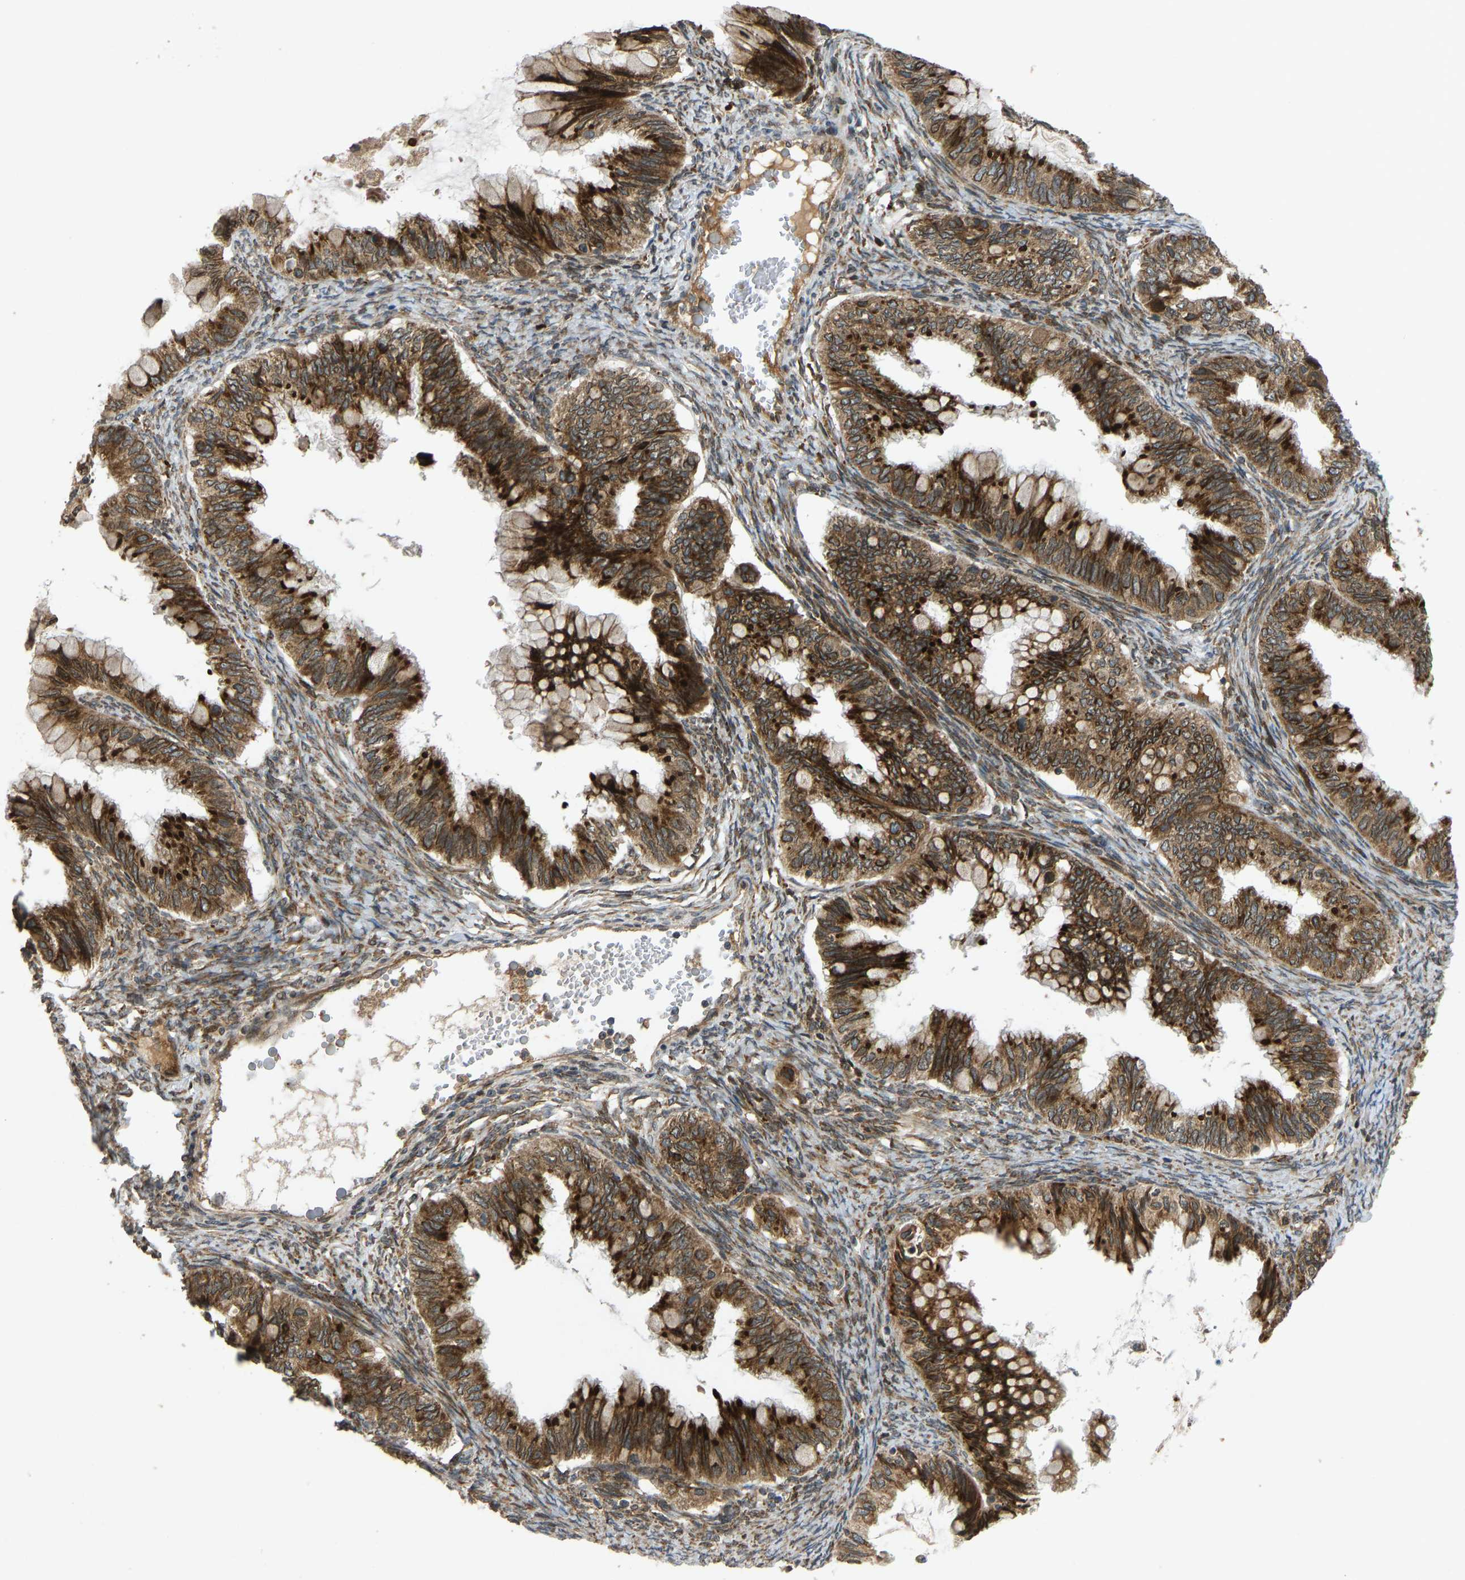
{"staining": {"intensity": "strong", "quantity": ">75%", "location": "cytoplasmic/membranous"}, "tissue": "ovarian cancer", "cell_type": "Tumor cells", "image_type": "cancer", "snomed": [{"axis": "morphology", "description": "Cystadenocarcinoma, mucinous, NOS"}, {"axis": "topography", "description": "Ovary"}], "caption": "Immunohistochemical staining of ovarian mucinous cystadenocarcinoma displays high levels of strong cytoplasmic/membranous protein positivity in approximately >75% of tumor cells. The protein of interest is stained brown, and the nuclei are stained in blue (DAB IHC with brightfield microscopy, high magnification).", "gene": "RPN2", "patient": {"sex": "female", "age": 80}}